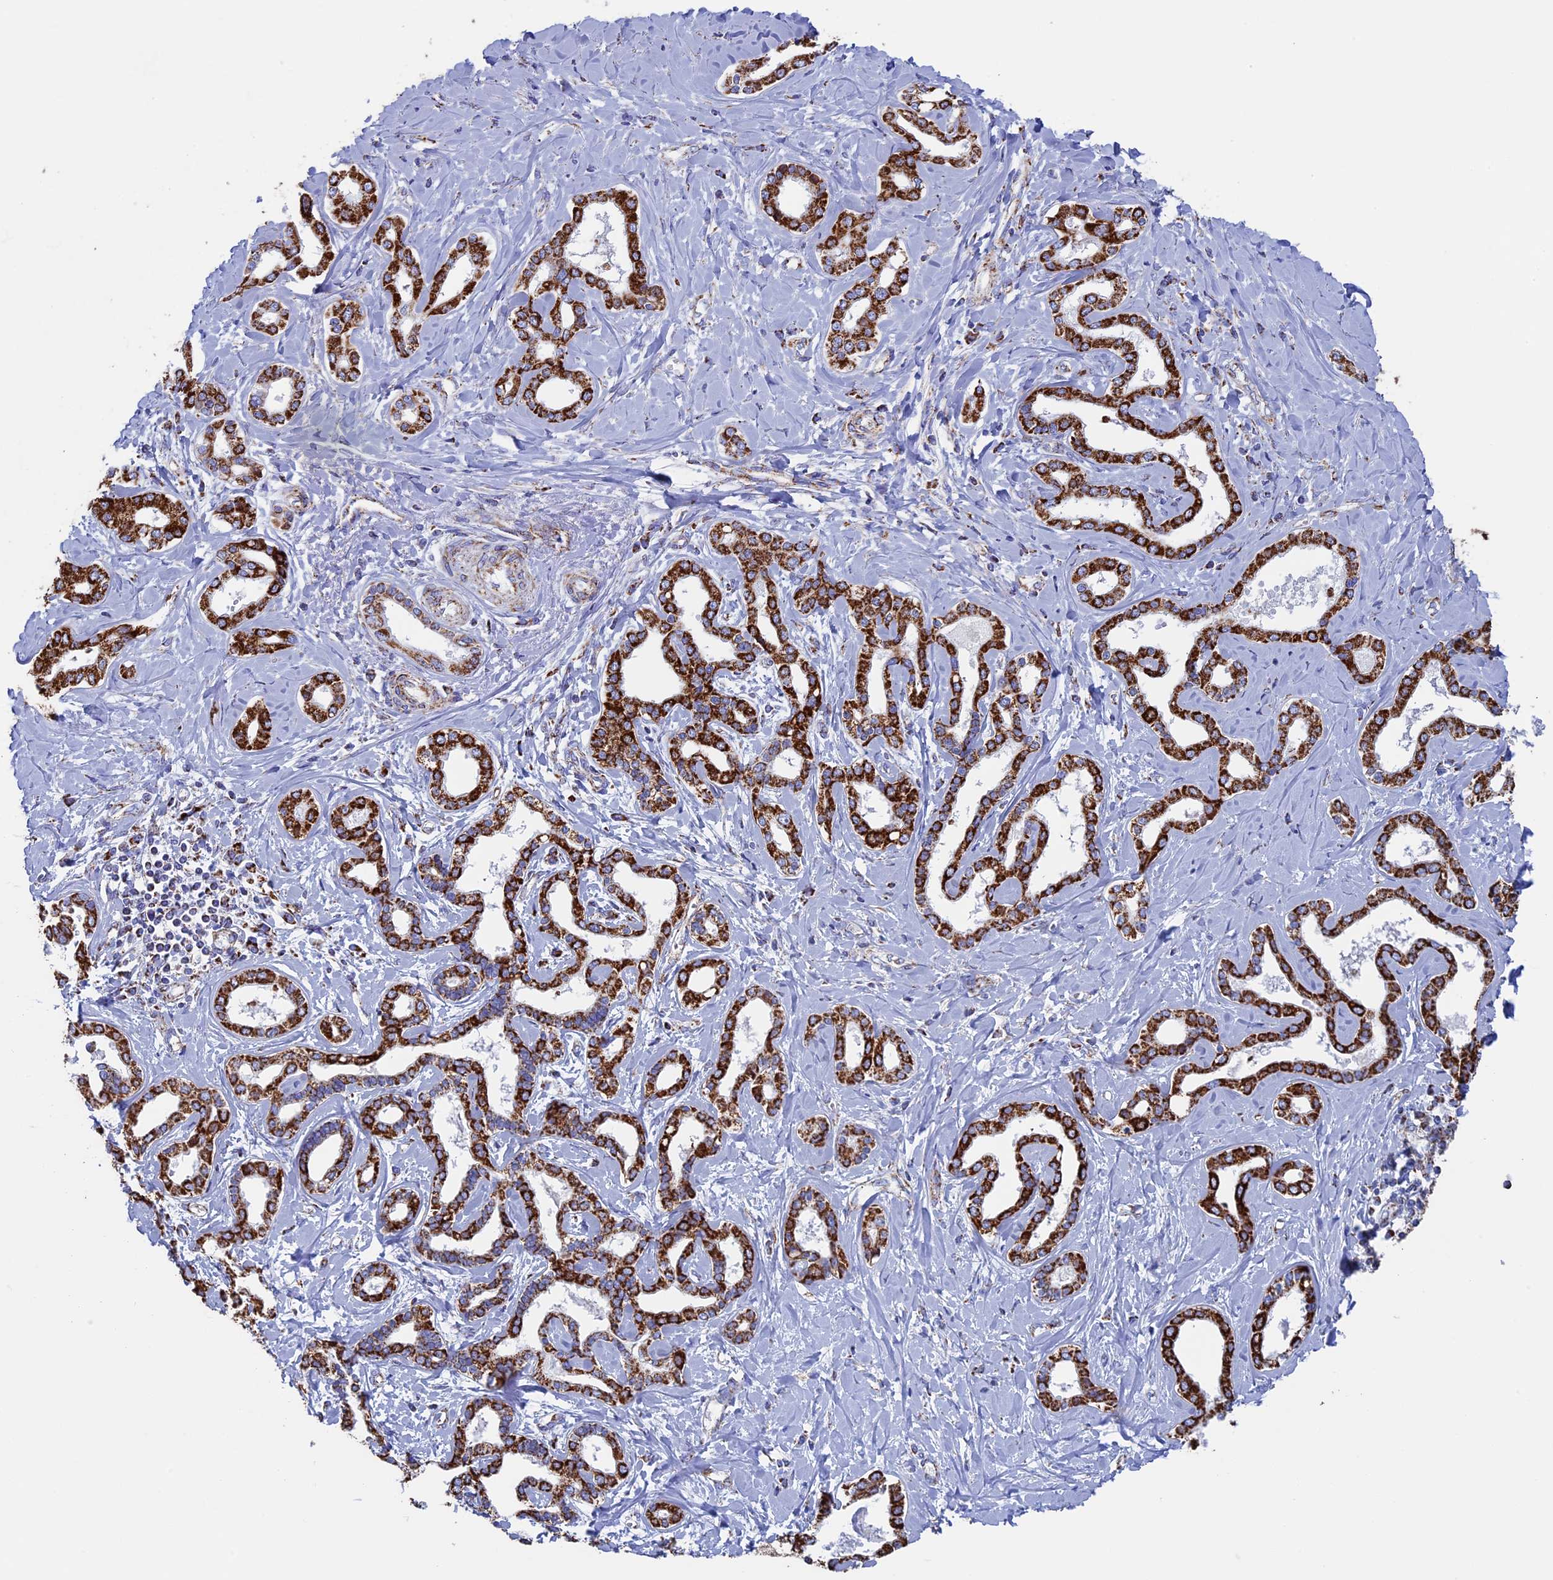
{"staining": {"intensity": "strong", "quantity": ">75%", "location": "cytoplasmic/membranous"}, "tissue": "liver cancer", "cell_type": "Tumor cells", "image_type": "cancer", "snomed": [{"axis": "morphology", "description": "Cholangiocarcinoma"}, {"axis": "topography", "description": "Liver"}], "caption": "Immunohistochemistry (DAB (3,3'-diaminobenzidine)) staining of human liver cancer exhibits strong cytoplasmic/membranous protein expression in about >75% of tumor cells.", "gene": "UQCRFS1", "patient": {"sex": "female", "age": 77}}